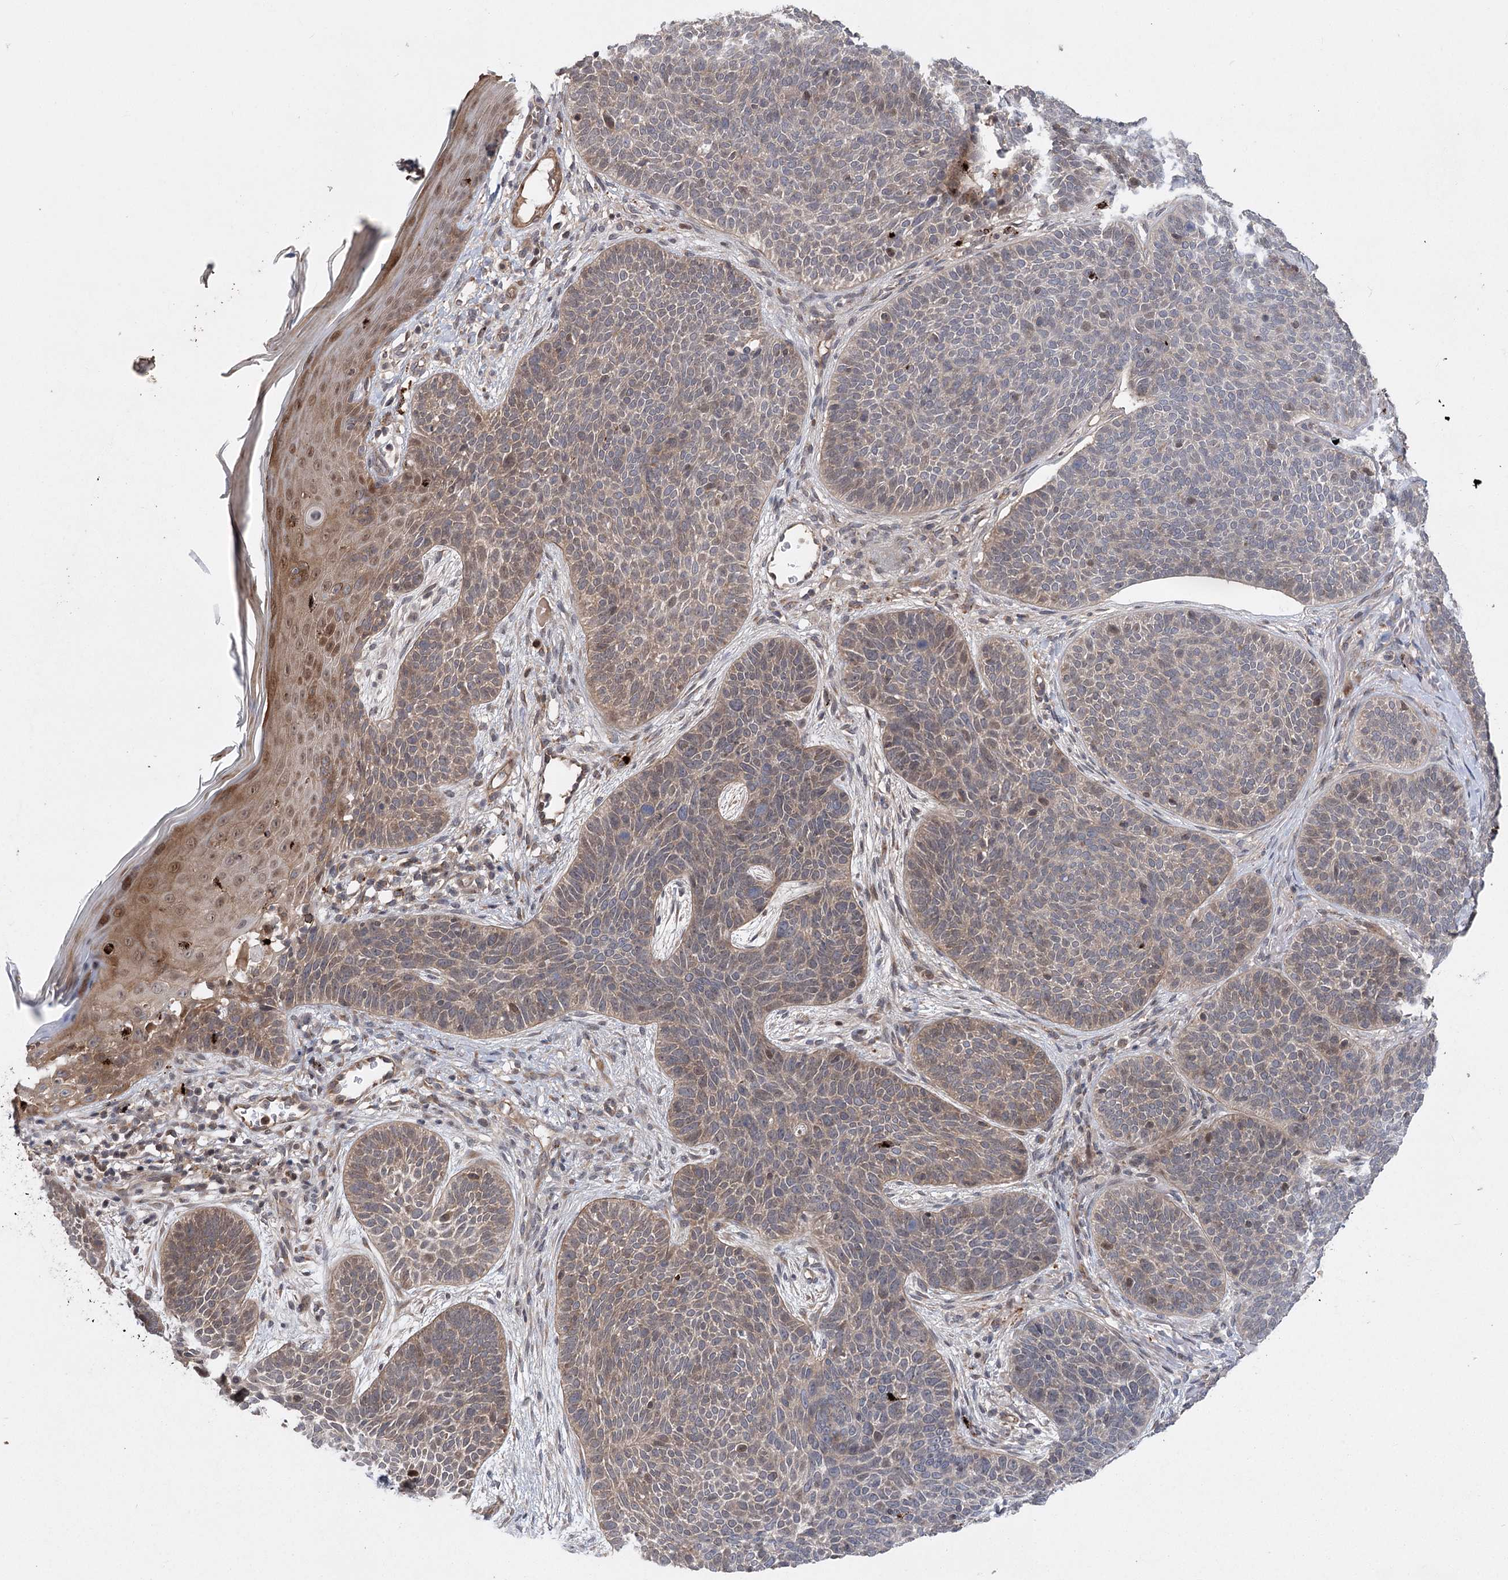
{"staining": {"intensity": "weak", "quantity": ">75%", "location": "cytoplasmic/membranous"}, "tissue": "skin cancer", "cell_type": "Tumor cells", "image_type": "cancer", "snomed": [{"axis": "morphology", "description": "Basal cell carcinoma"}, {"axis": "topography", "description": "Skin"}], "caption": "DAB (3,3'-diaminobenzidine) immunohistochemical staining of human skin cancer (basal cell carcinoma) demonstrates weak cytoplasmic/membranous protein expression in about >75% of tumor cells. The staining was performed using DAB, with brown indicating positive protein expression. Nuclei are stained blue with hematoxylin.", "gene": "METTL24", "patient": {"sex": "male", "age": 85}}